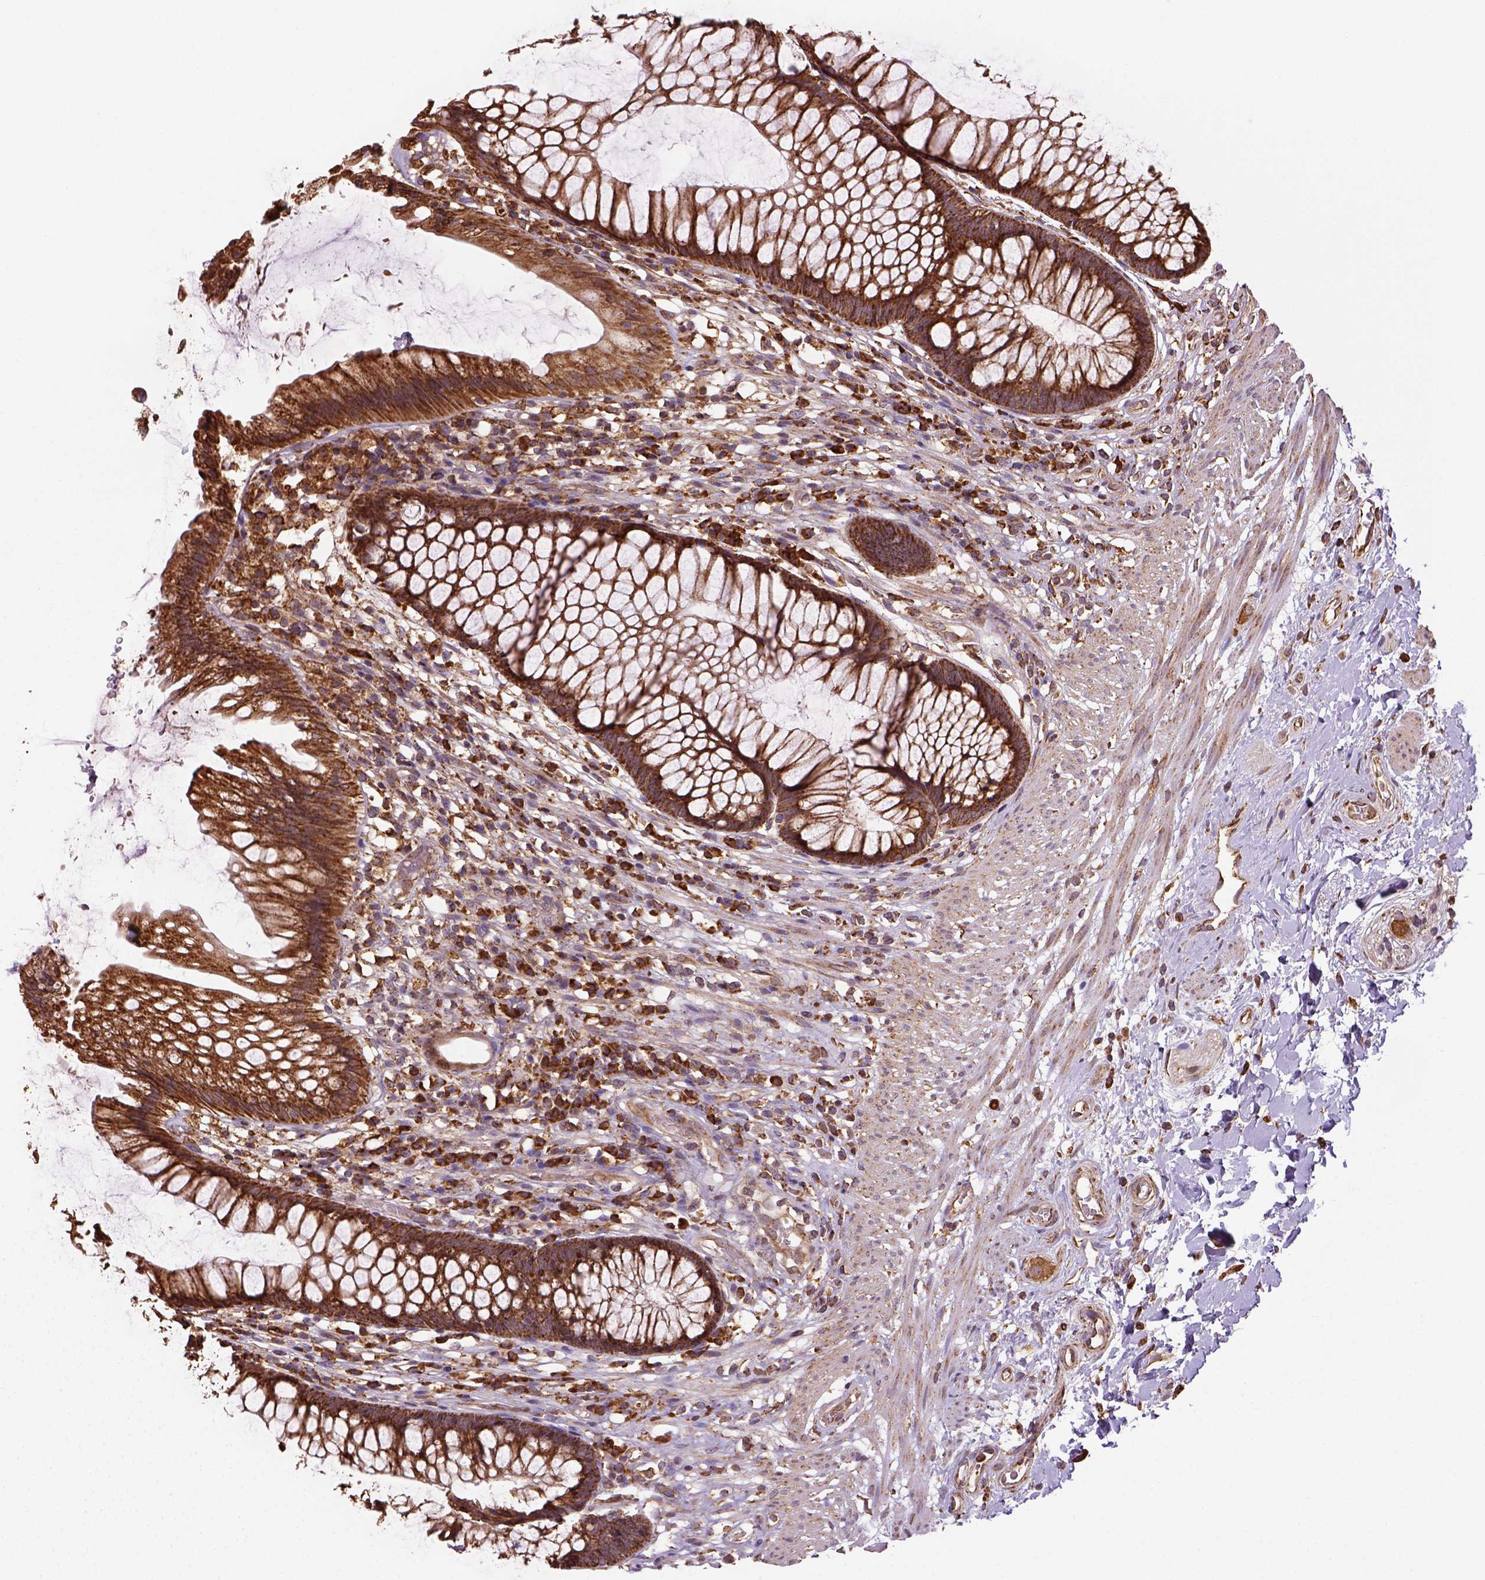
{"staining": {"intensity": "strong", "quantity": ">75%", "location": "cytoplasmic/membranous"}, "tissue": "rectum", "cell_type": "Glandular cells", "image_type": "normal", "snomed": [{"axis": "morphology", "description": "Normal tissue, NOS"}, {"axis": "topography", "description": "Smooth muscle"}, {"axis": "topography", "description": "Rectum"}], "caption": "The histopathology image exhibits a brown stain indicating the presence of a protein in the cytoplasmic/membranous of glandular cells in rectum.", "gene": "MAPK8IP3", "patient": {"sex": "male", "age": 53}}